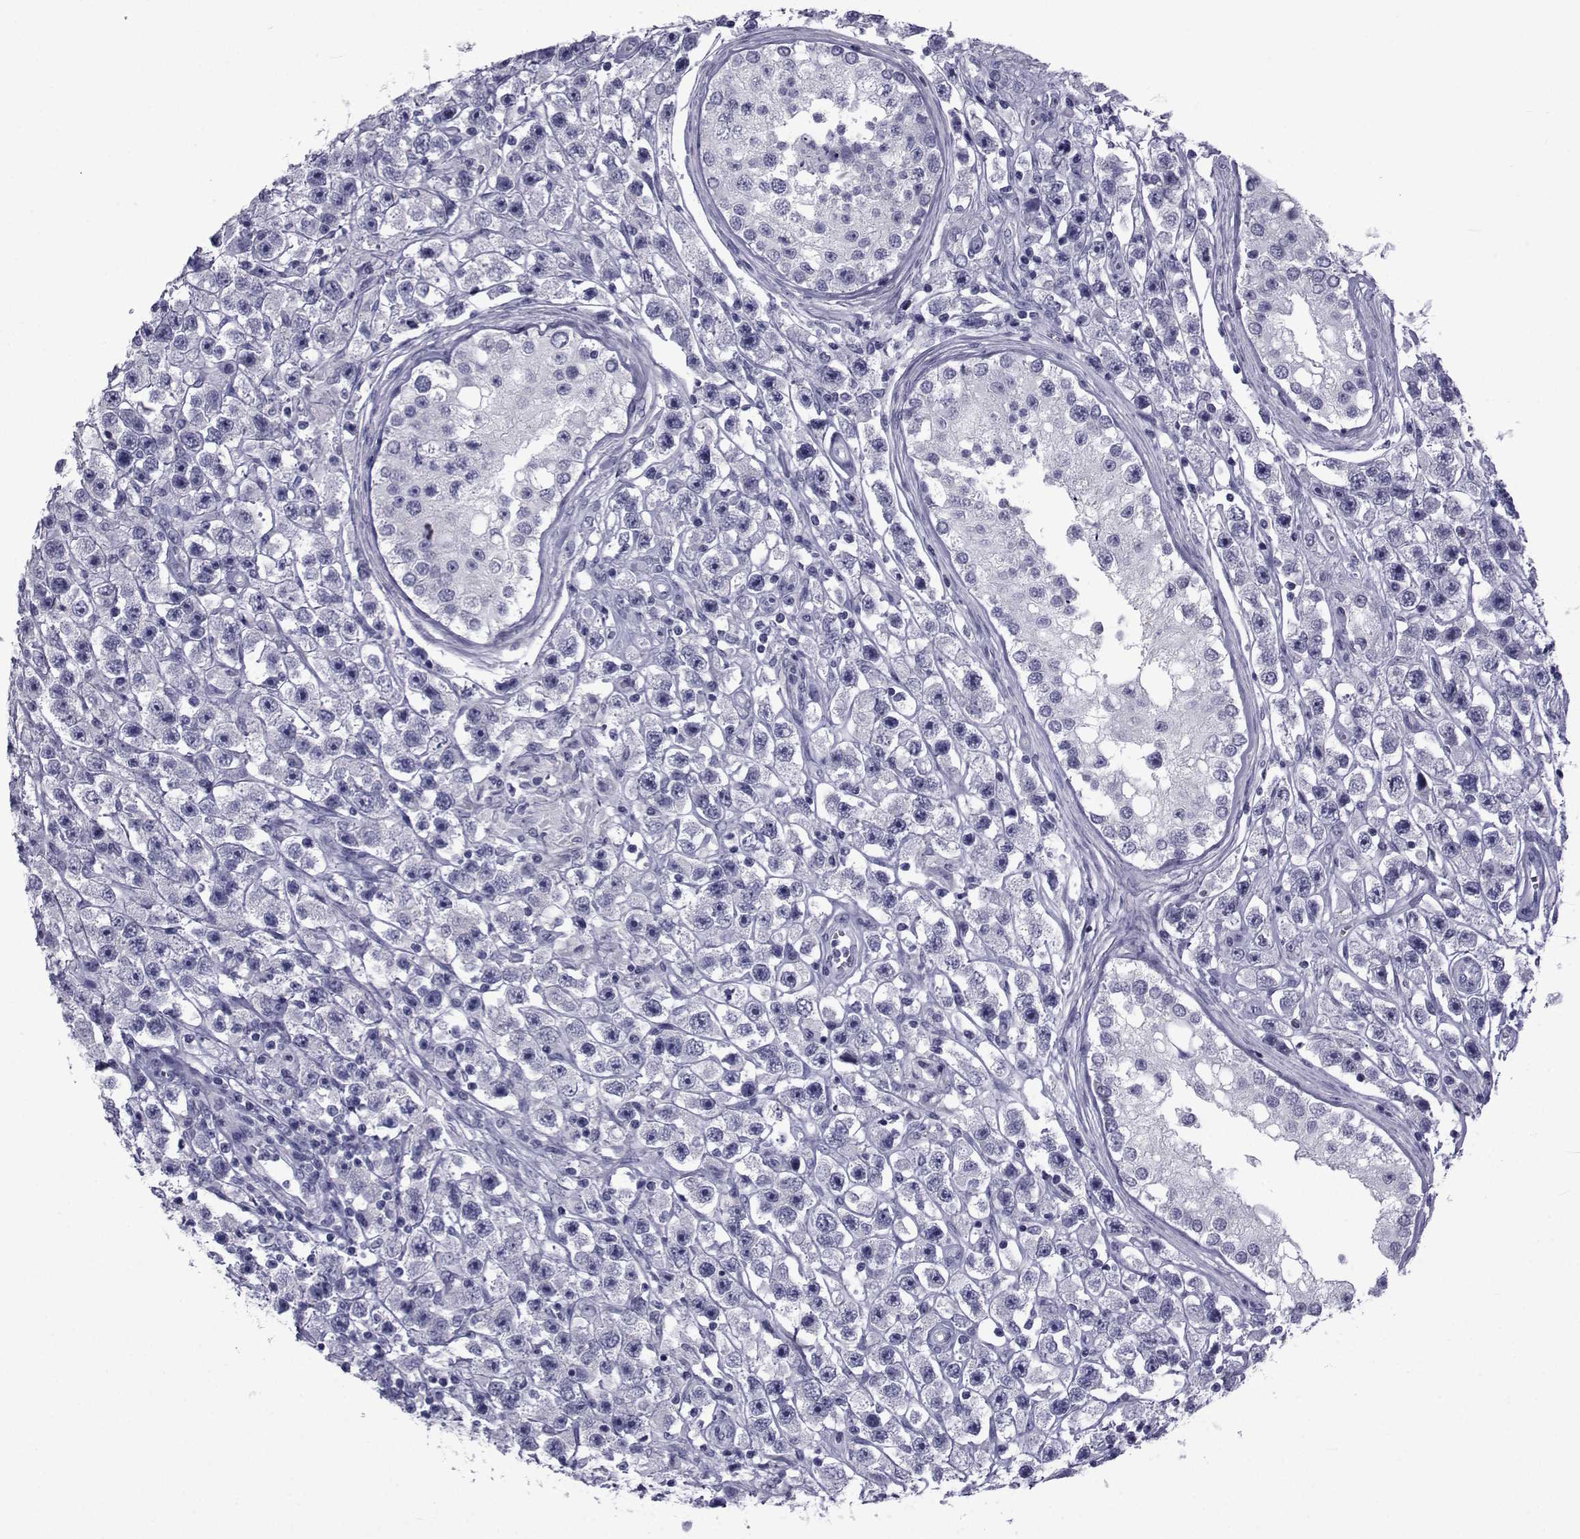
{"staining": {"intensity": "negative", "quantity": "none", "location": "none"}, "tissue": "testis cancer", "cell_type": "Tumor cells", "image_type": "cancer", "snomed": [{"axis": "morphology", "description": "Seminoma, NOS"}, {"axis": "topography", "description": "Testis"}], "caption": "High magnification brightfield microscopy of testis cancer (seminoma) stained with DAB (3,3'-diaminobenzidine) (brown) and counterstained with hematoxylin (blue): tumor cells show no significant staining.", "gene": "PDE6H", "patient": {"sex": "male", "age": 45}}